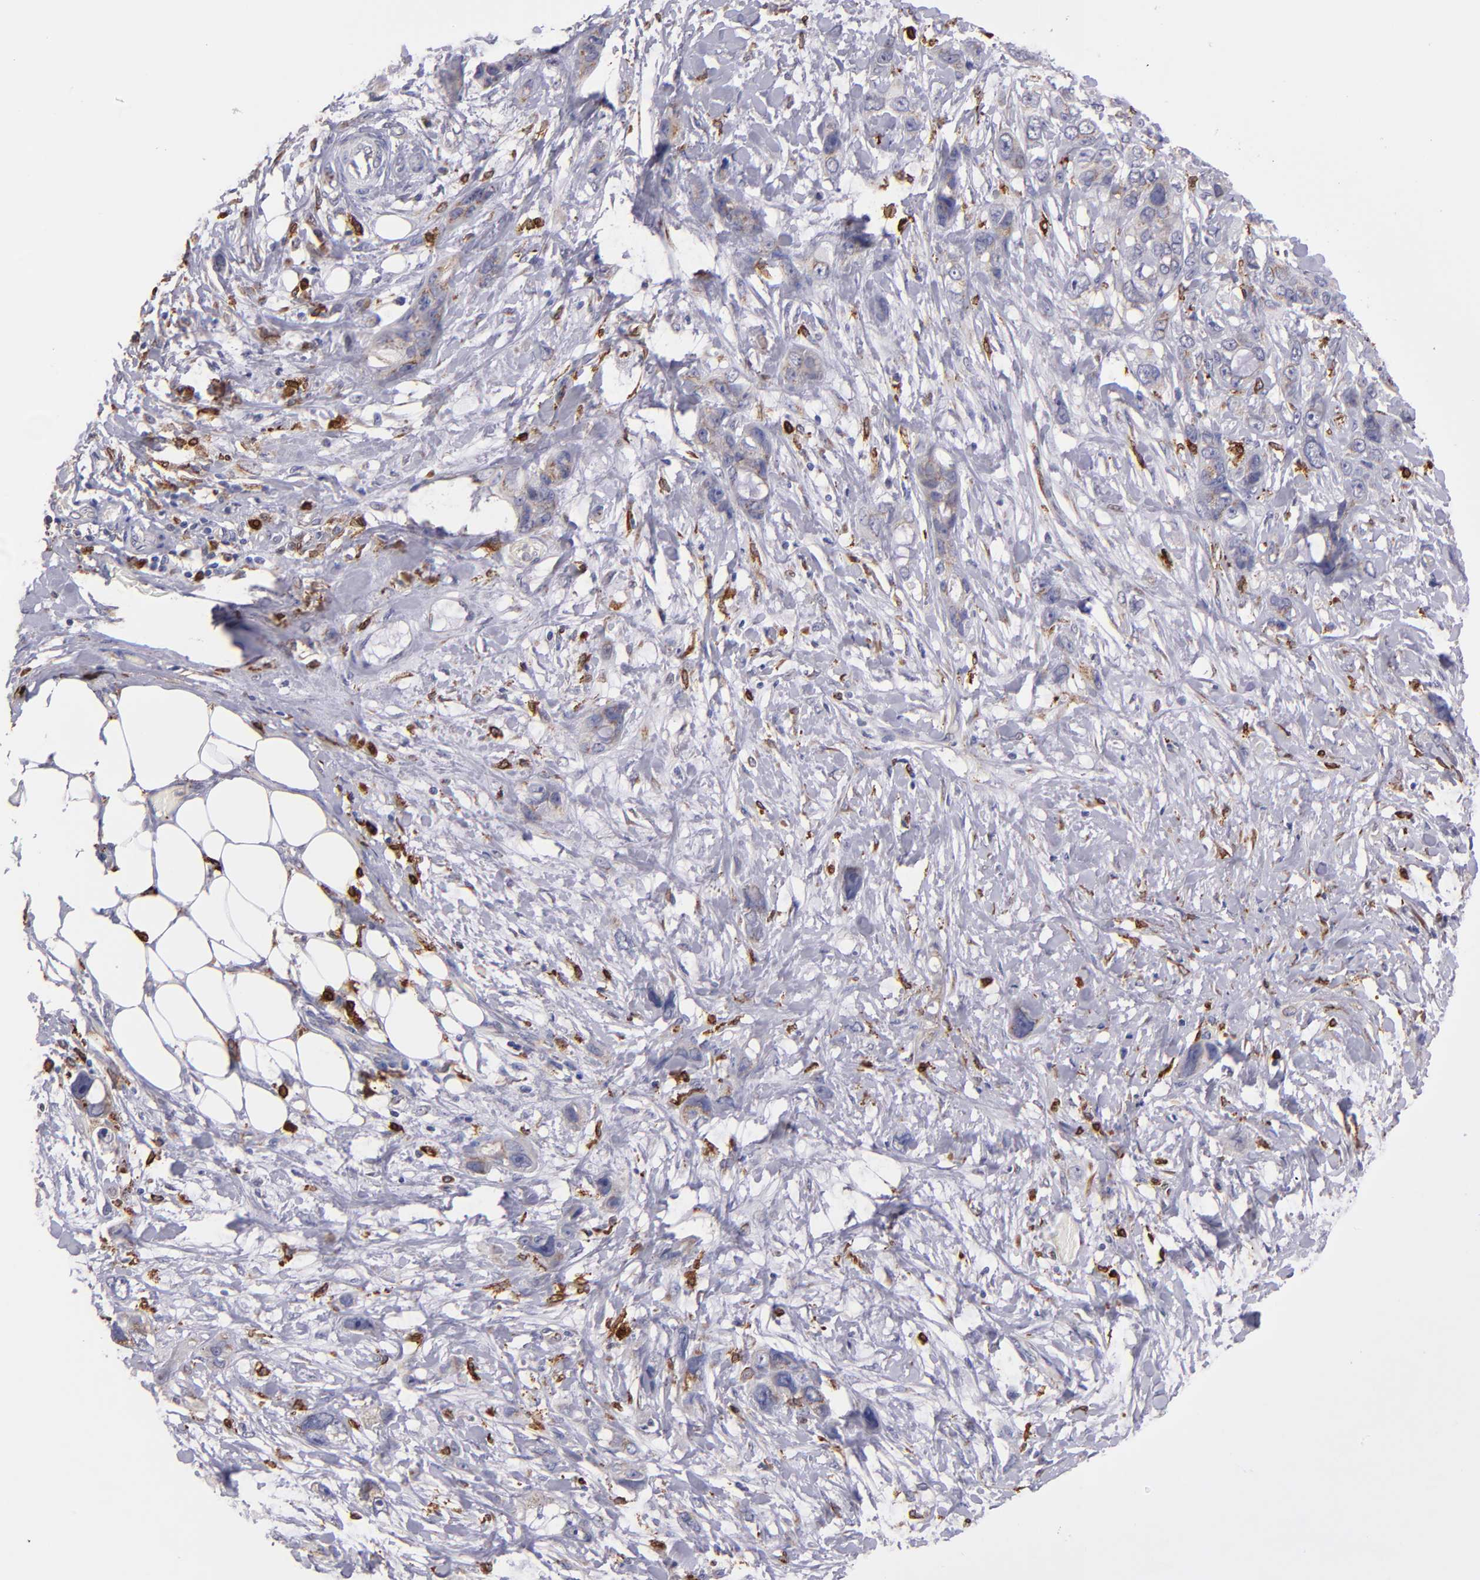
{"staining": {"intensity": "weak", "quantity": "25%-75%", "location": "cytoplasmic/membranous"}, "tissue": "stomach cancer", "cell_type": "Tumor cells", "image_type": "cancer", "snomed": [{"axis": "morphology", "description": "Adenocarcinoma, NOS"}, {"axis": "topography", "description": "Stomach, upper"}], "caption": "Stomach adenocarcinoma stained with DAB (3,3'-diaminobenzidine) immunohistochemistry (IHC) displays low levels of weak cytoplasmic/membranous expression in about 25%-75% of tumor cells. The staining was performed using DAB (3,3'-diaminobenzidine), with brown indicating positive protein expression. Nuclei are stained blue with hematoxylin.", "gene": "PTGS1", "patient": {"sex": "male", "age": 47}}